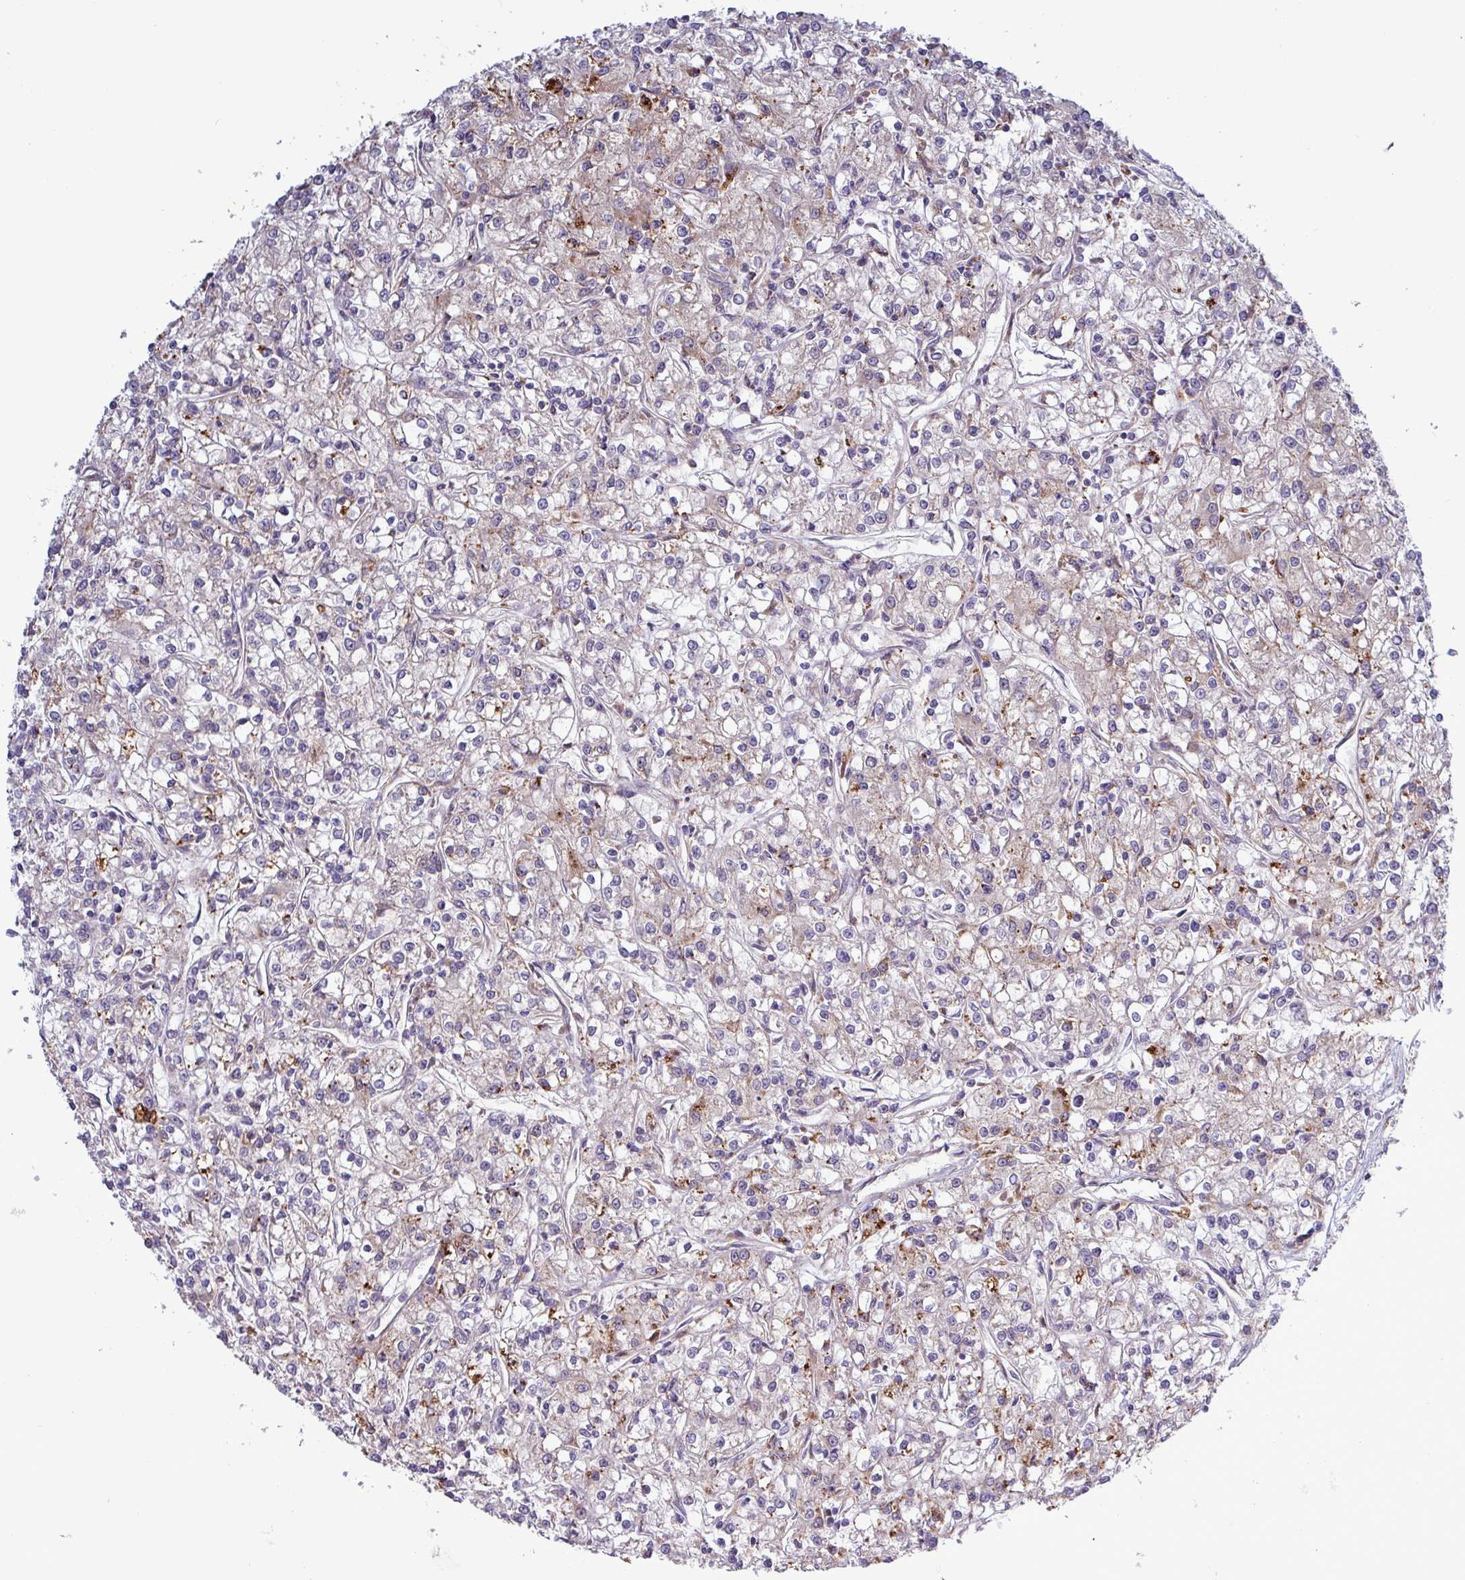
{"staining": {"intensity": "weak", "quantity": "<25%", "location": "cytoplasmic/membranous"}, "tissue": "renal cancer", "cell_type": "Tumor cells", "image_type": "cancer", "snomed": [{"axis": "morphology", "description": "Adenocarcinoma, NOS"}, {"axis": "topography", "description": "Kidney"}], "caption": "Renal cancer (adenocarcinoma) stained for a protein using immunohistochemistry (IHC) reveals no staining tumor cells.", "gene": "PLIN2", "patient": {"sex": "female", "age": 59}}